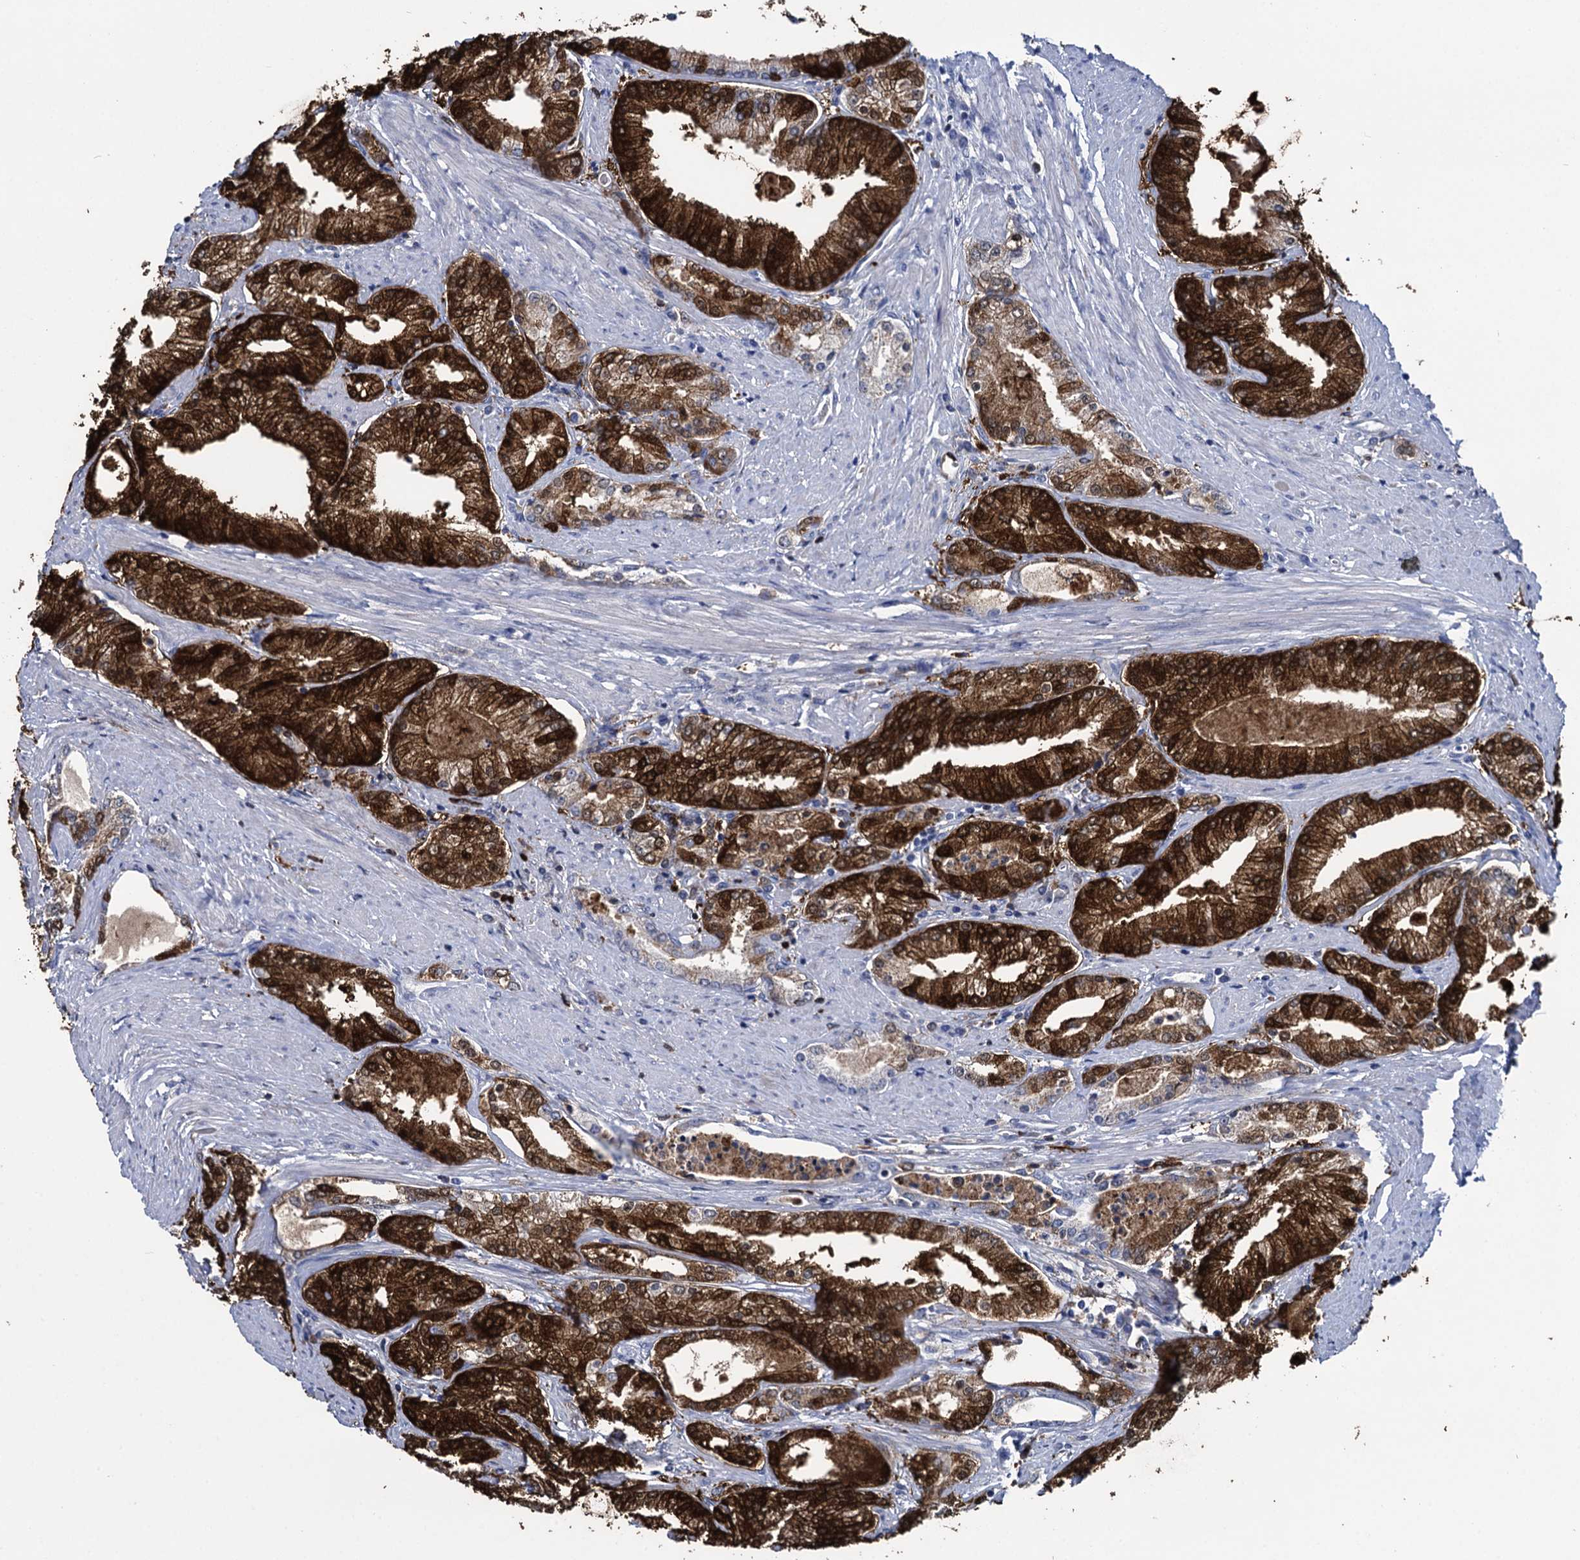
{"staining": {"intensity": "strong", "quantity": ">75%", "location": "cytoplasmic/membranous,nuclear"}, "tissue": "prostate cancer", "cell_type": "Tumor cells", "image_type": "cancer", "snomed": [{"axis": "morphology", "description": "Adenocarcinoma, High grade"}, {"axis": "topography", "description": "Prostate"}], "caption": "Immunohistochemical staining of prostate cancer exhibits strong cytoplasmic/membranous and nuclear protein staining in approximately >75% of tumor cells.", "gene": "FABP5", "patient": {"sex": "male", "age": 66}}